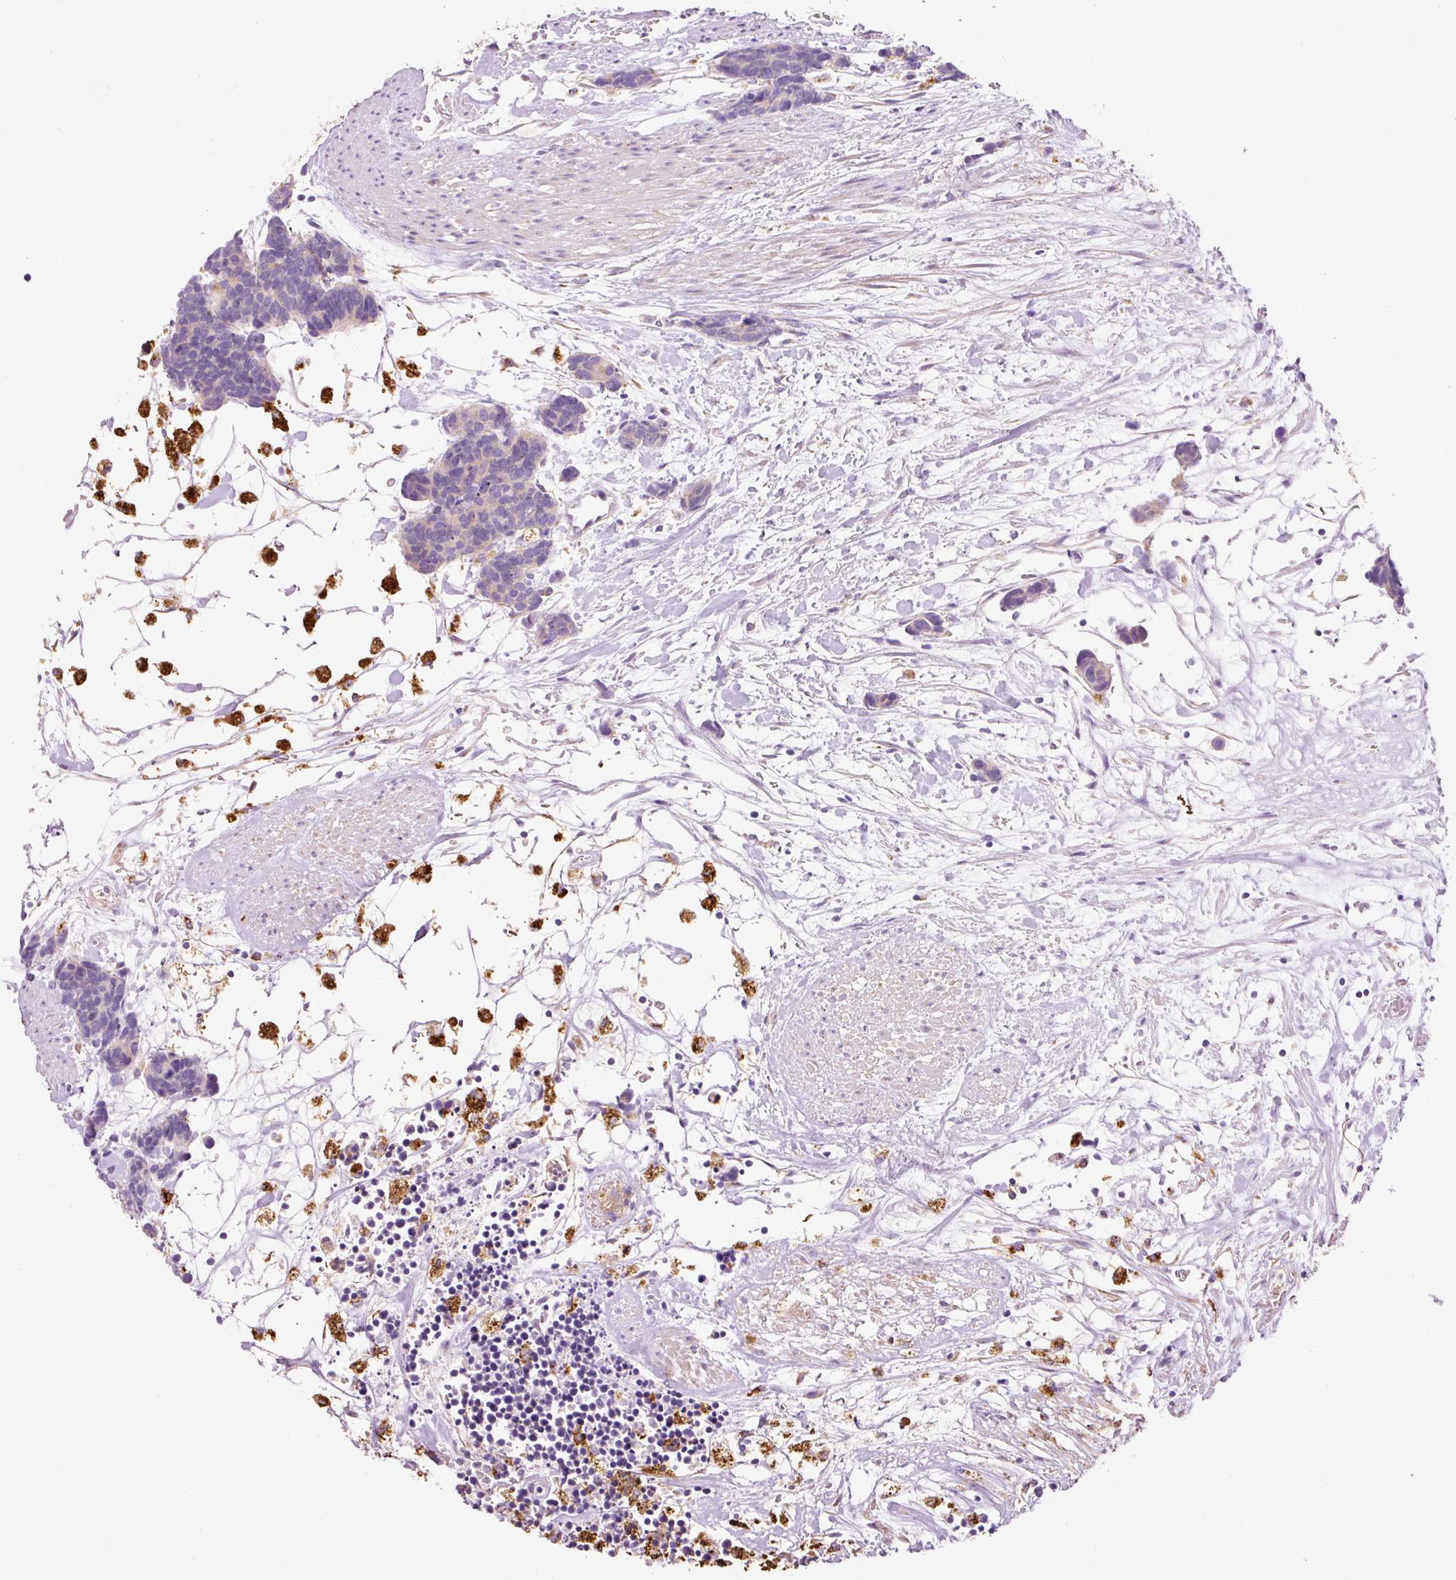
{"staining": {"intensity": "negative", "quantity": "none", "location": "none"}, "tissue": "carcinoid", "cell_type": "Tumor cells", "image_type": "cancer", "snomed": [{"axis": "morphology", "description": "Carcinoma, NOS"}, {"axis": "morphology", "description": "Carcinoid, malignant, NOS"}, {"axis": "topography", "description": "Urinary bladder"}], "caption": "Immunohistochemistry (IHC) photomicrograph of human carcinoma stained for a protein (brown), which reveals no expression in tumor cells.", "gene": "TMC8", "patient": {"sex": "male", "age": 57}}